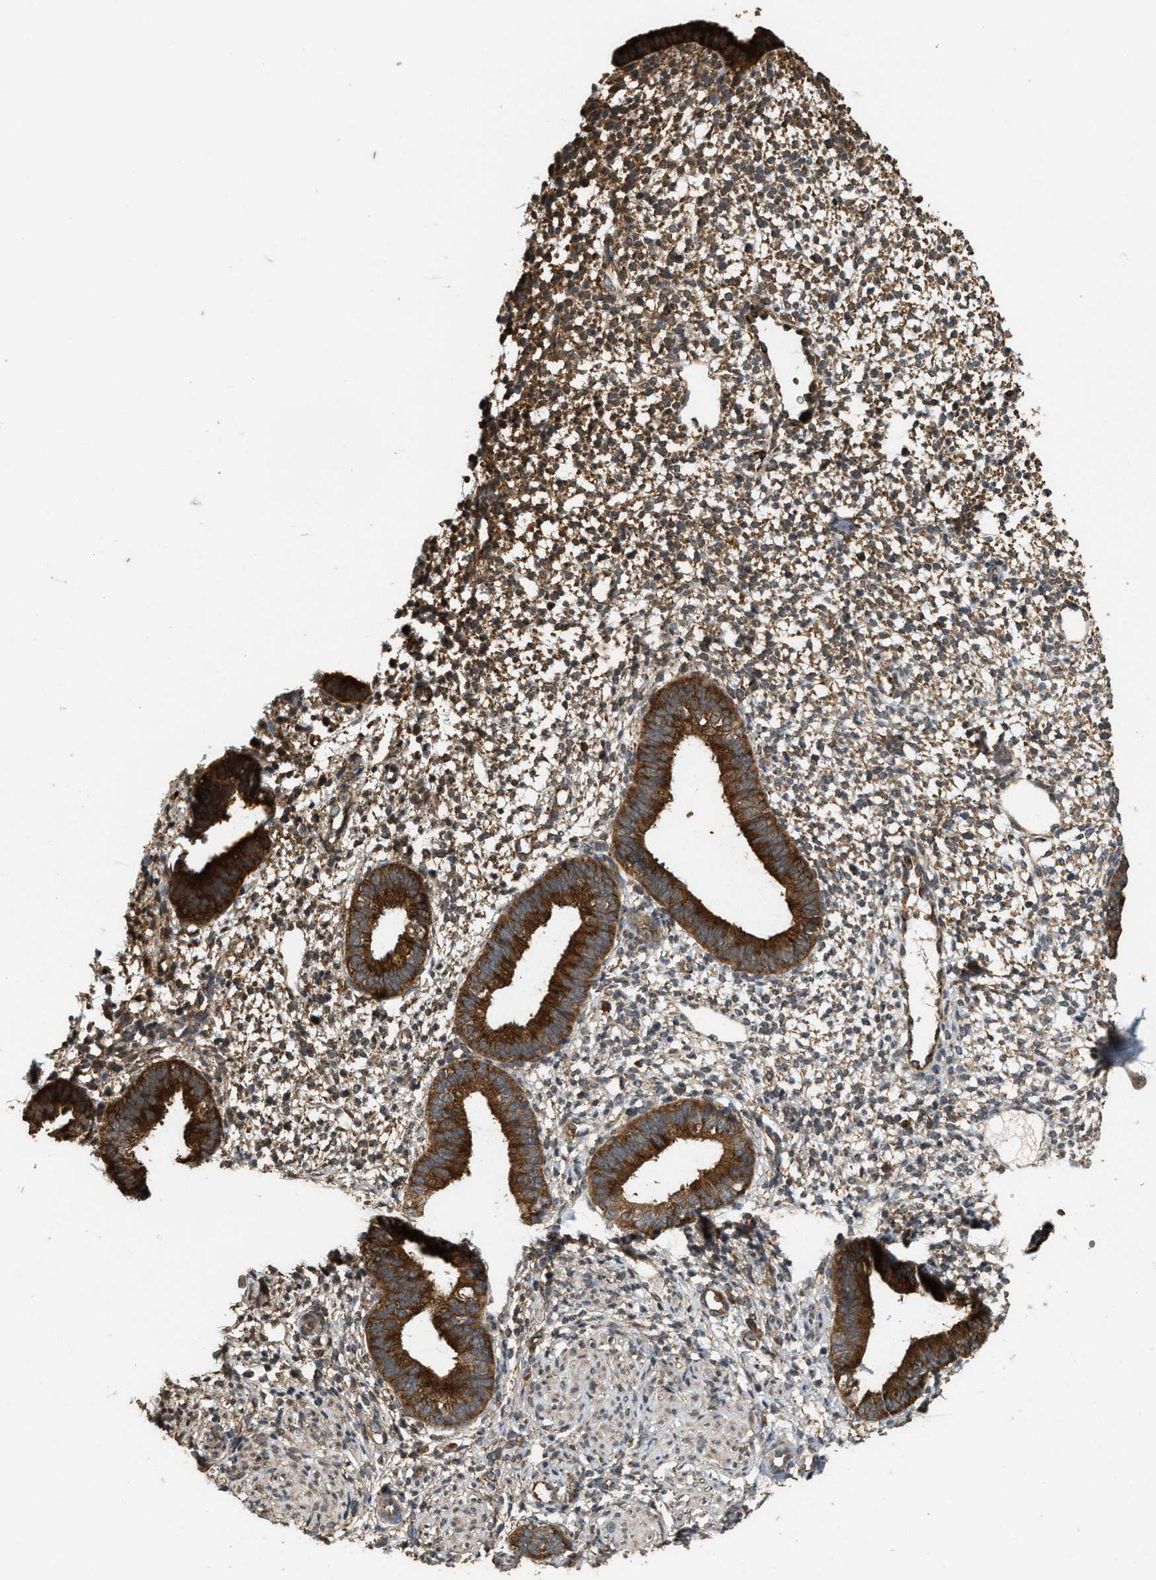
{"staining": {"intensity": "moderate", "quantity": "25%-75%", "location": "cytoplasmic/membranous"}, "tissue": "endometrium", "cell_type": "Cells in endometrial stroma", "image_type": "normal", "snomed": [{"axis": "morphology", "description": "Normal tissue, NOS"}, {"axis": "topography", "description": "Endometrium"}], "caption": "Moderate cytoplasmic/membranous protein expression is appreciated in approximately 25%-75% of cells in endometrial stroma in endometrium. The protein is stained brown, and the nuclei are stained in blue (DAB IHC with brightfield microscopy, high magnification).", "gene": "ARHGEF5", "patient": {"sex": "female", "age": 46}}